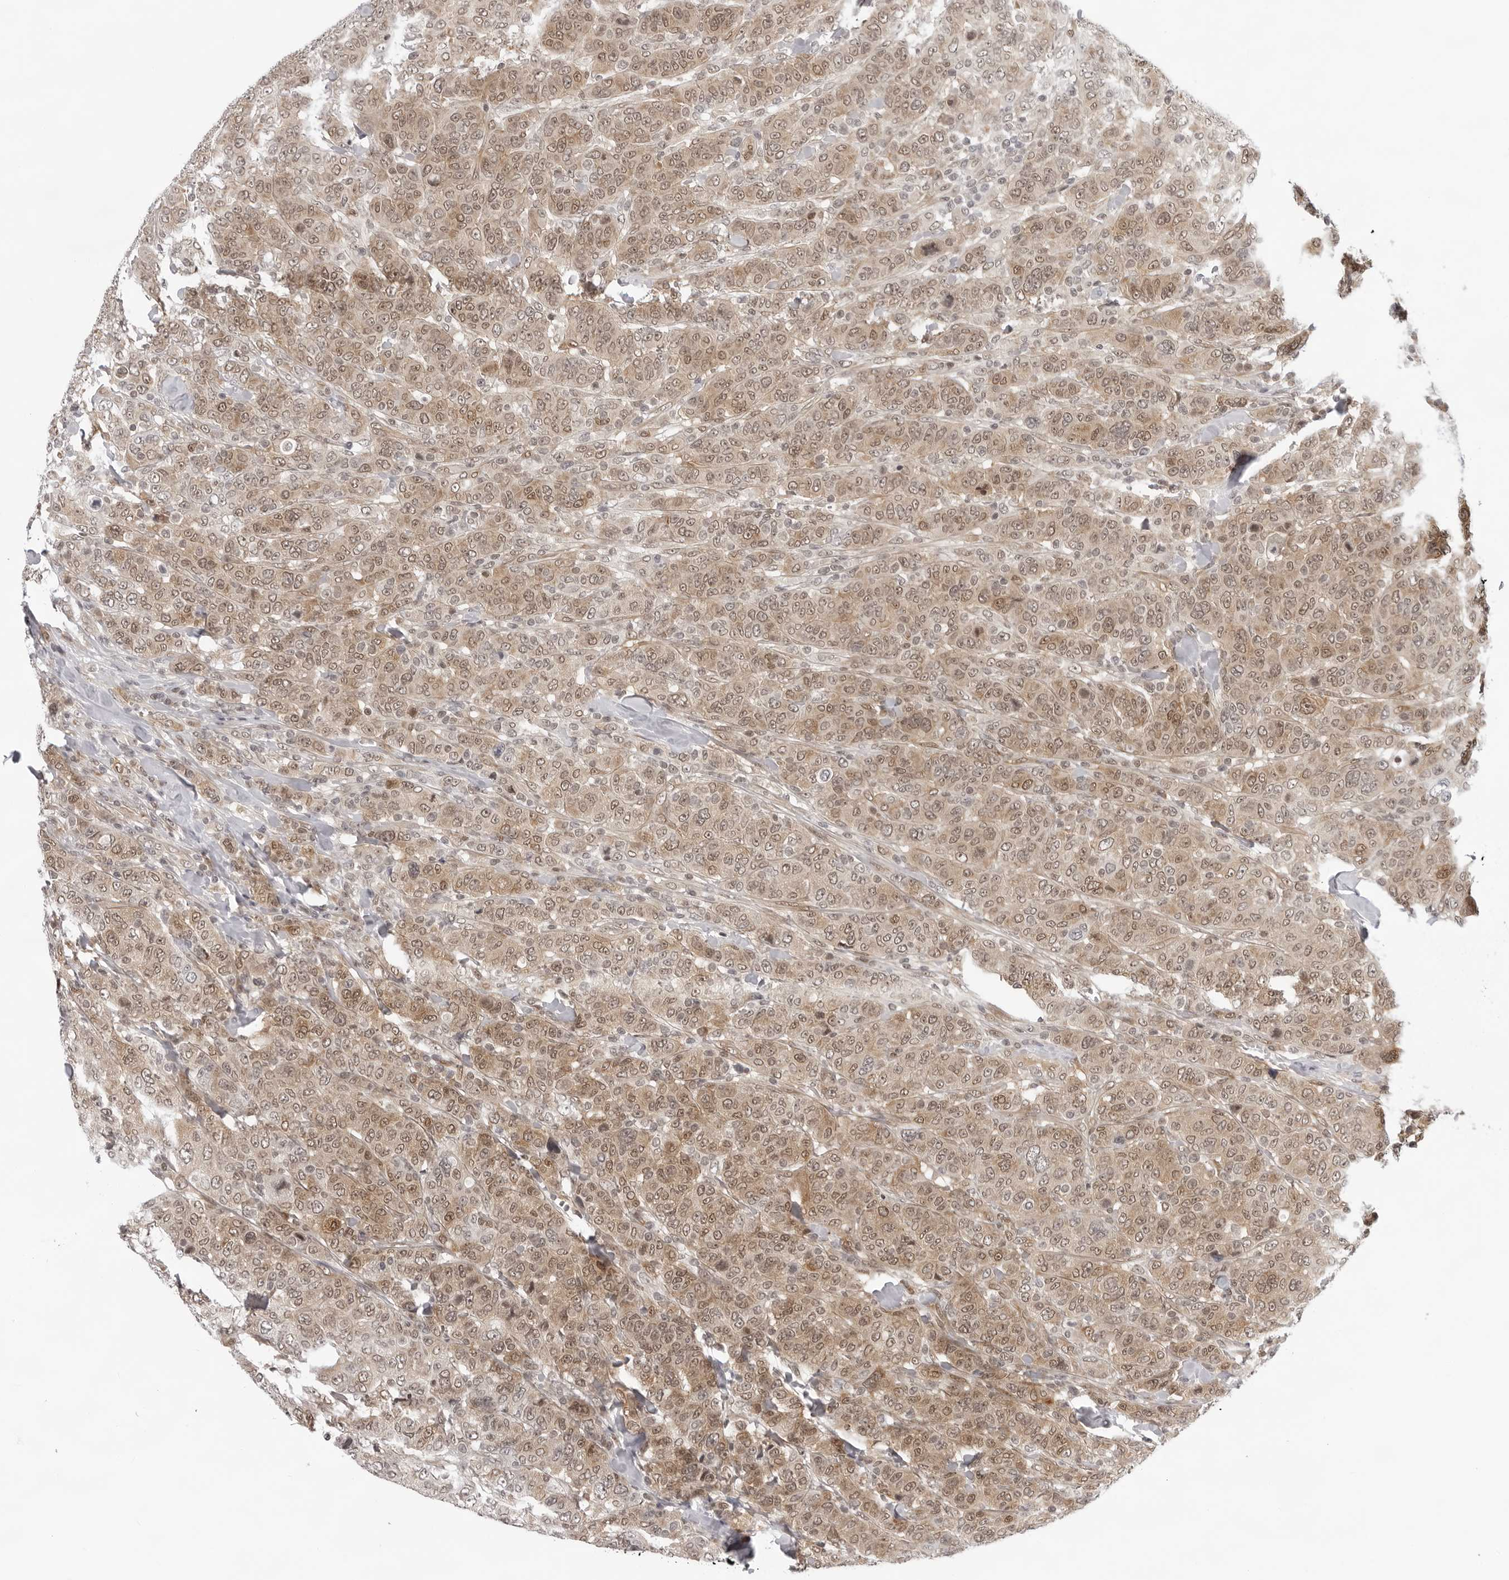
{"staining": {"intensity": "moderate", "quantity": ">75%", "location": "cytoplasmic/membranous"}, "tissue": "breast cancer", "cell_type": "Tumor cells", "image_type": "cancer", "snomed": [{"axis": "morphology", "description": "Duct carcinoma"}, {"axis": "topography", "description": "Breast"}], "caption": "High-power microscopy captured an IHC image of breast infiltrating ductal carcinoma, revealing moderate cytoplasmic/membranous staining in about >75% of tumor cells.", "gene": "CASP7", "patient": {"sex": "female", "age": 37}}